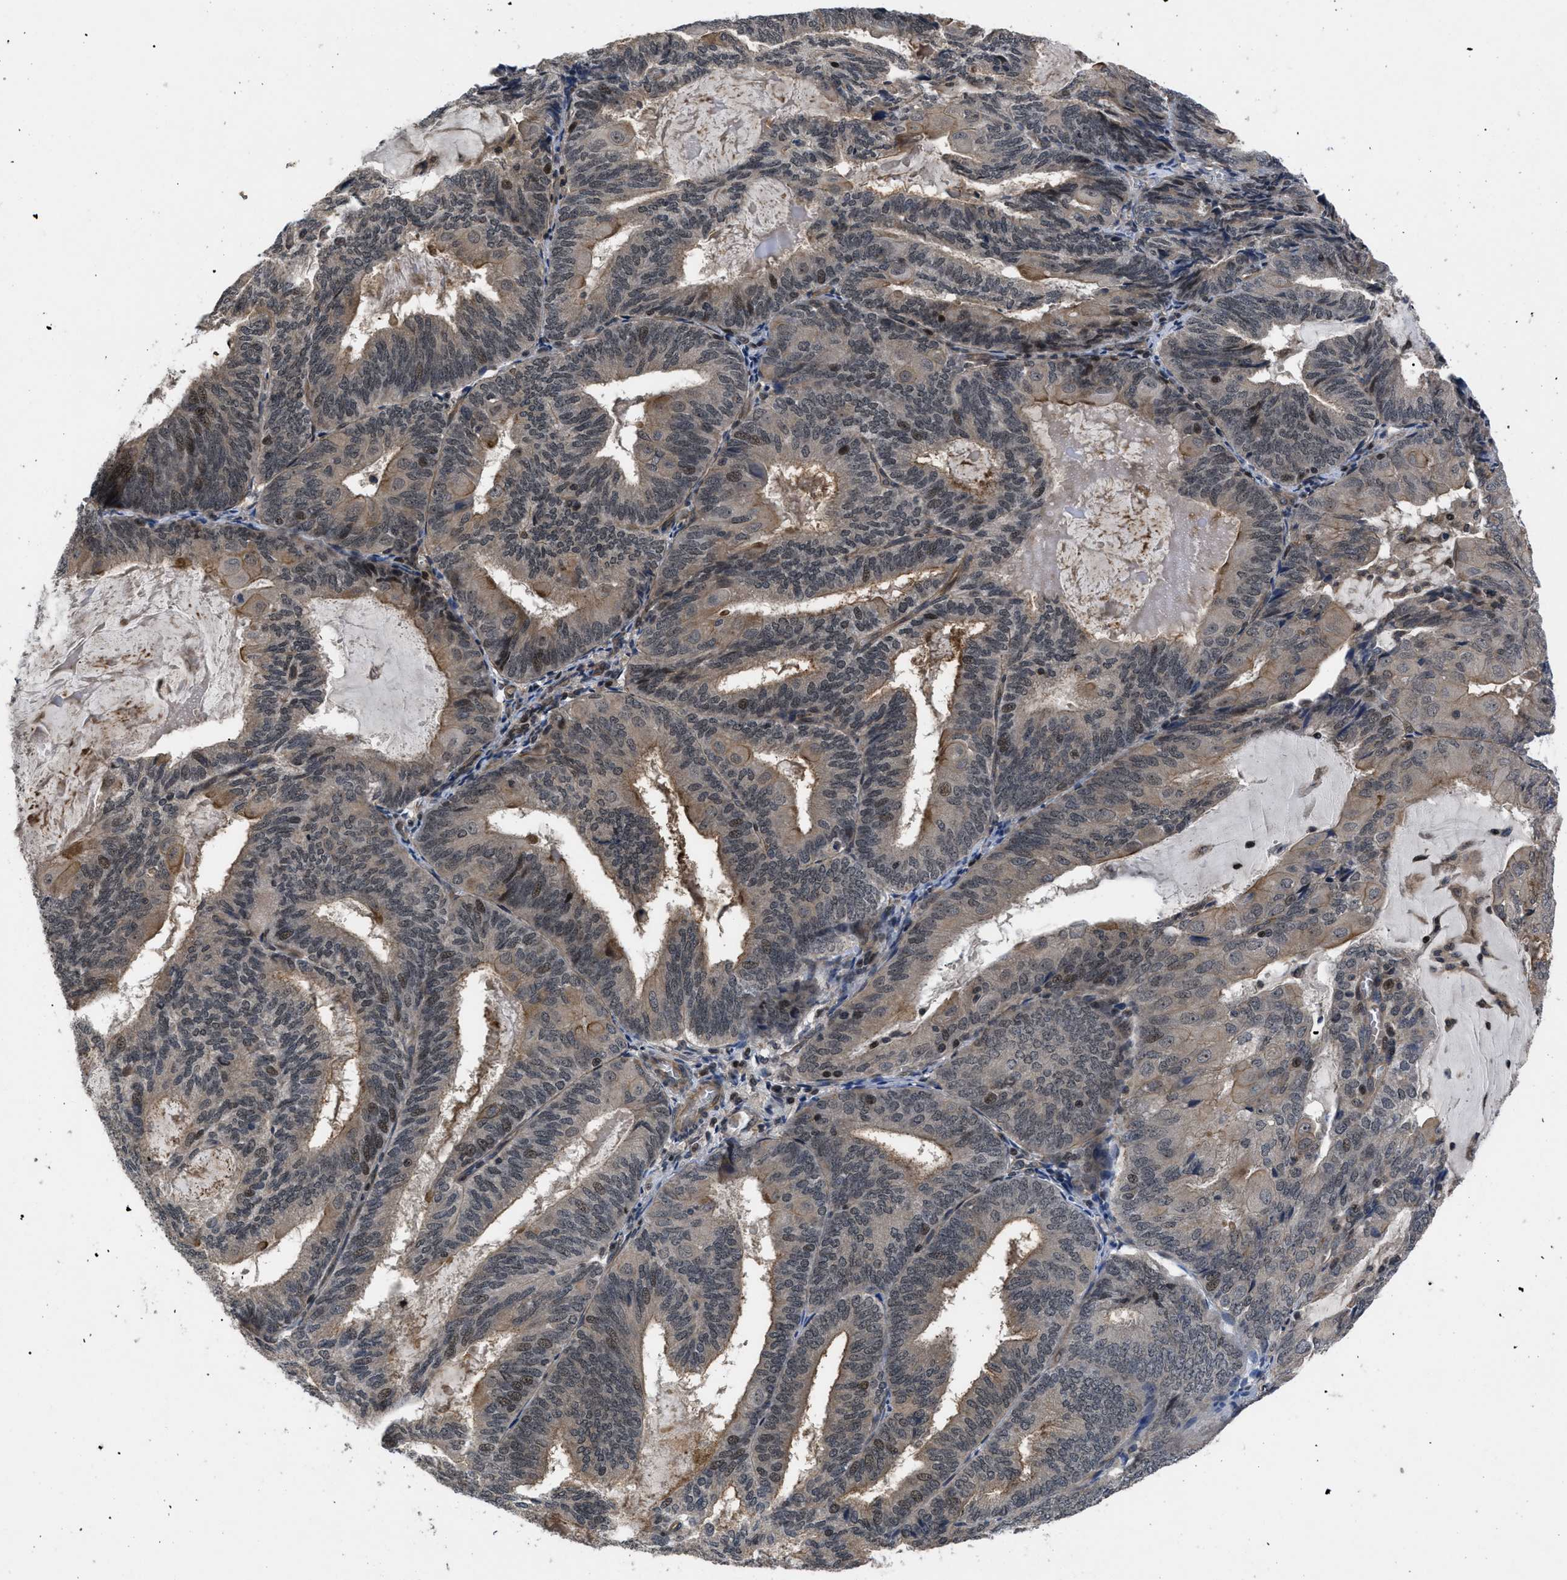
{"staining": {"intensity": "weak", "quantity": "25%-75%", "location": "cytoplasmic/membranous,nuclear"}, "tissue": "endometrial cancer", "cell_type": "Tumor cells", "image_type": "cancer", "snomed": [{"axis": "morphology", "description": "Adenocarcinoma, NOS"}, {"axis": "topography", "description": "Endometrium"}], "caption": "Protein staining displays weak cytoplasmic/membranous and nuclear positivity in about 25%-75% of tumor cells in endometrial adenocarcinoma. (DAB = brown stain, brightfield microscopy at high magnification).", "gene": "DNAJC14", "patient": {"sex": "female", "age": 81}}